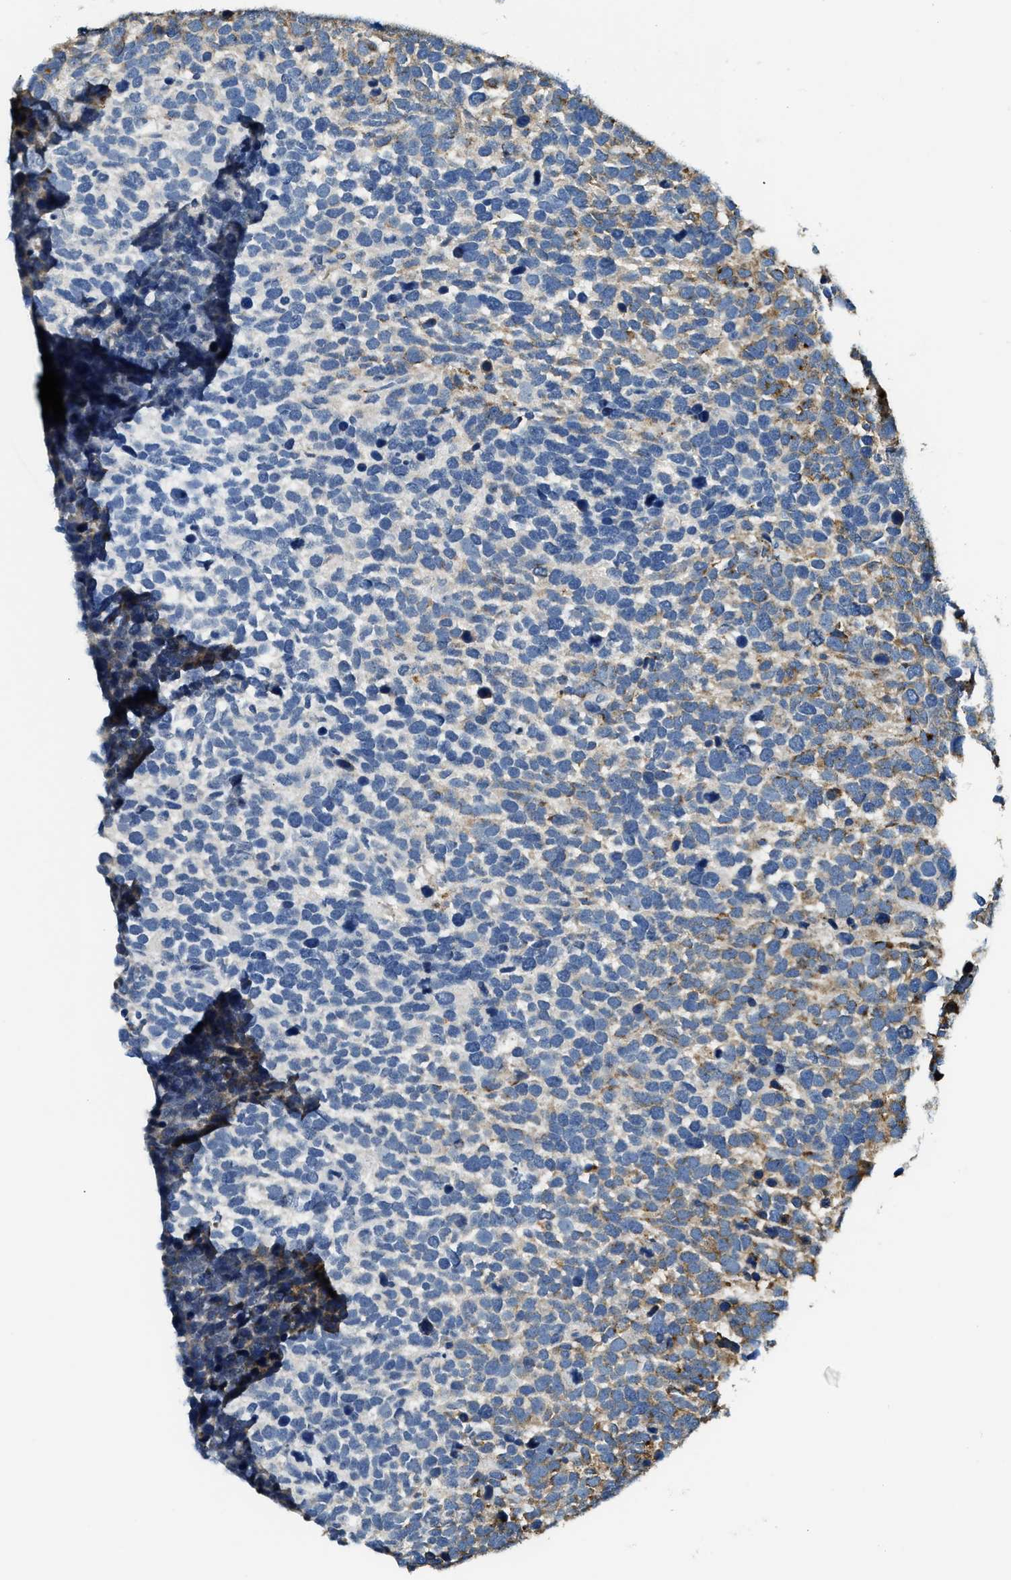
{"staining": {"intensity": "moderate", "quantity": "<25%", "location": "cytoplasmic/membranous"}, "tissue": "urothelial cancer", "cell_type": "Tumor cells", "image_type": "cancer", "snomed": [{"axis": "morphology", "description": "Urothelial carcinoma, High grade"}, {"axis": "topography", "description": "Urinary bladder"}], "caption": "High-grade urothelial carcinoma stained with DAB (3,3'-diaminobenzidine) immunohistochemistry demonstrates low levels of moderate cytoplasmic/membranous positivity in about <25% of tumor cells.", "gene": "LRP1", "patient": {"sex": "female", "age": 82}}